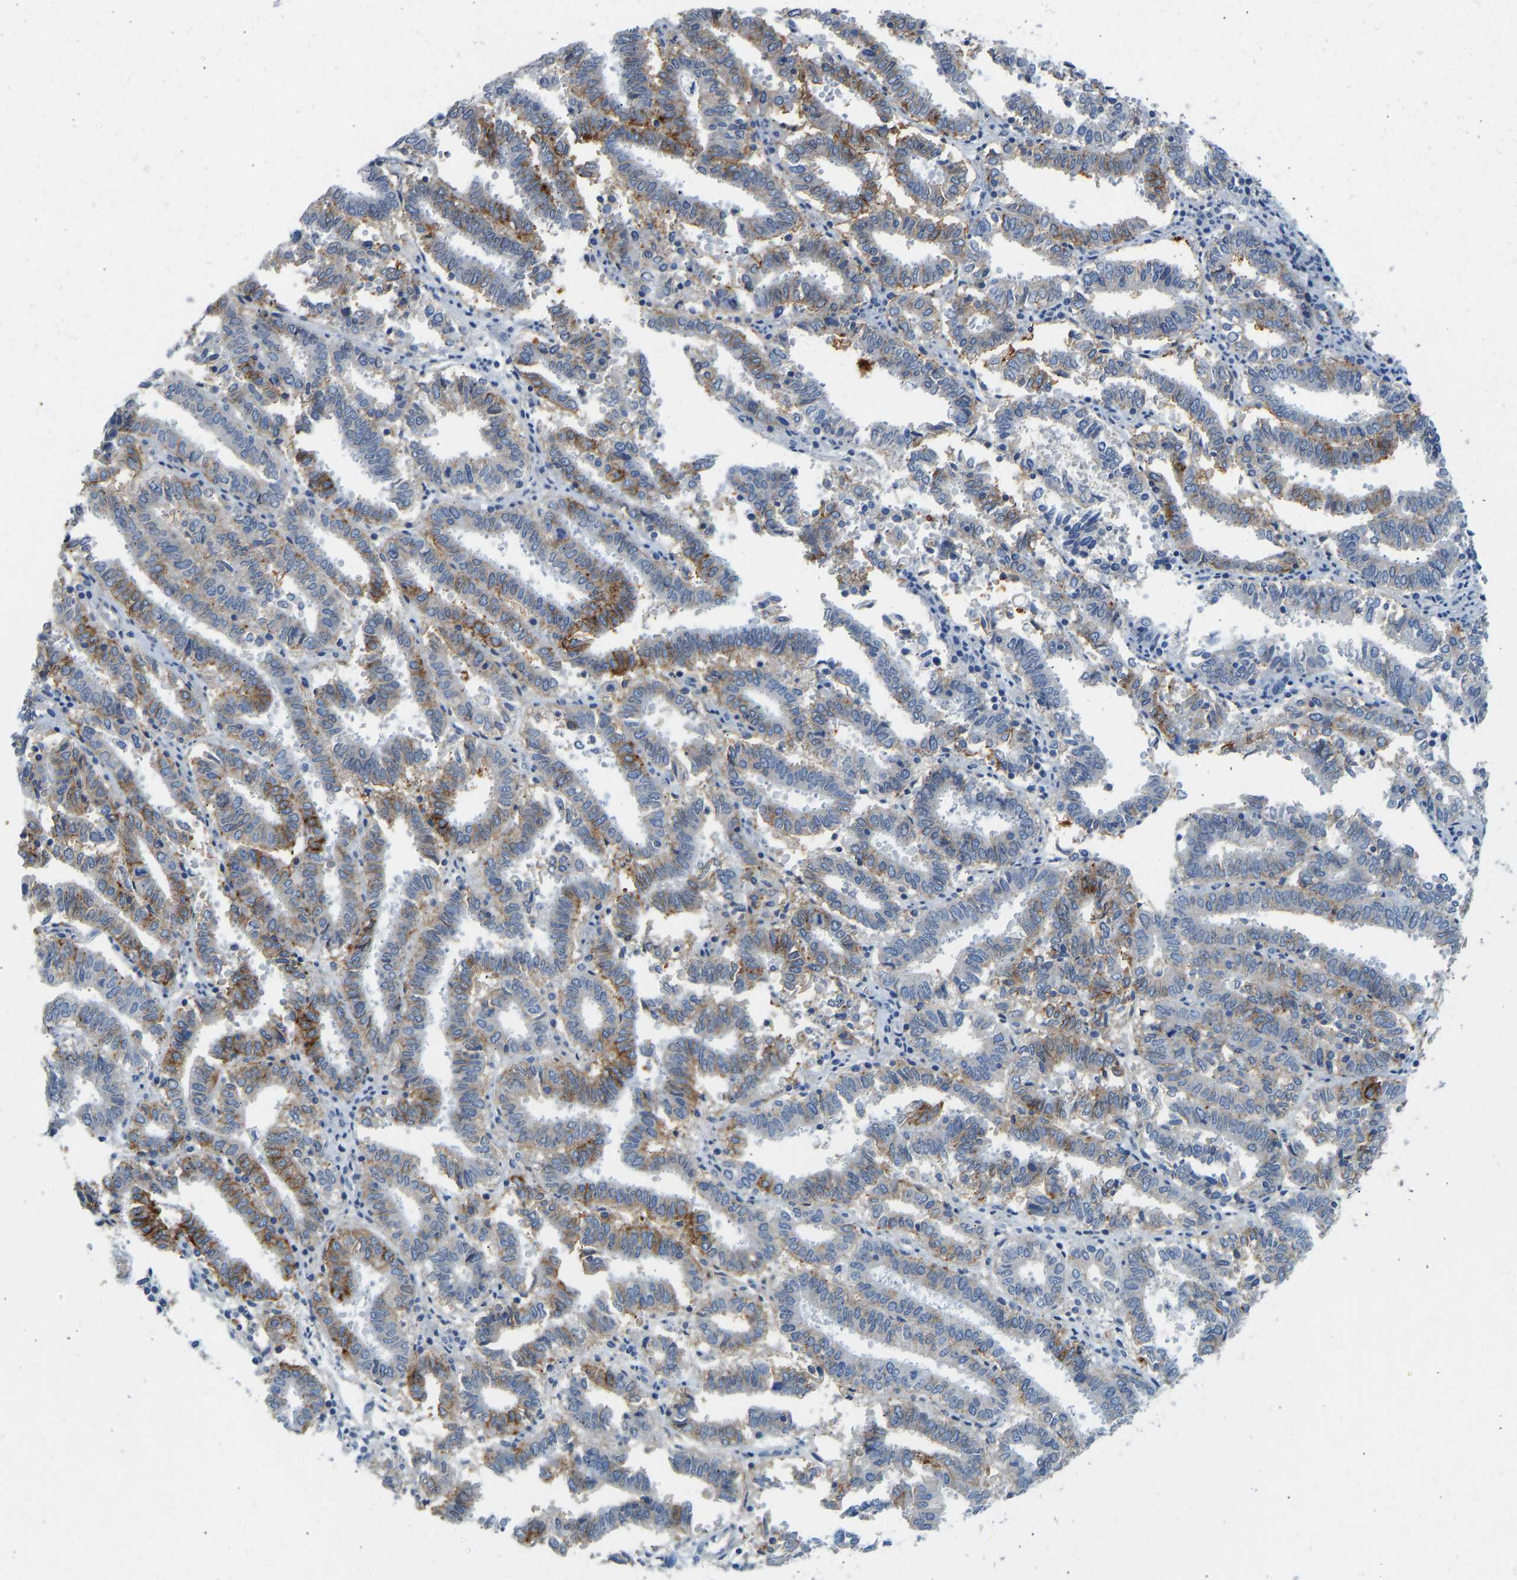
{"staining": {"intensity": "strong", "quantity": ">75%", "location": "cytoplasmic/membranous"}, "tissue": "endometrial cancer", "cell_type": "Tumor cells", "image_type": "cancer", "snomed": [{"axis": "morphology", "description": "Adenocarcinoma, NOS"}, {"axis": "topography", "description": "Uterus"}], "caption": "A high-resolution micrograph shows immunohistochemistry (IHC) staining of endometrial adenocarcinoma, which displays strong cytoplasmic/membranous expression in about >75% of tumor cells.", "gene": "ATP1A1", "patient": {"sex": "female", "age": 83}}